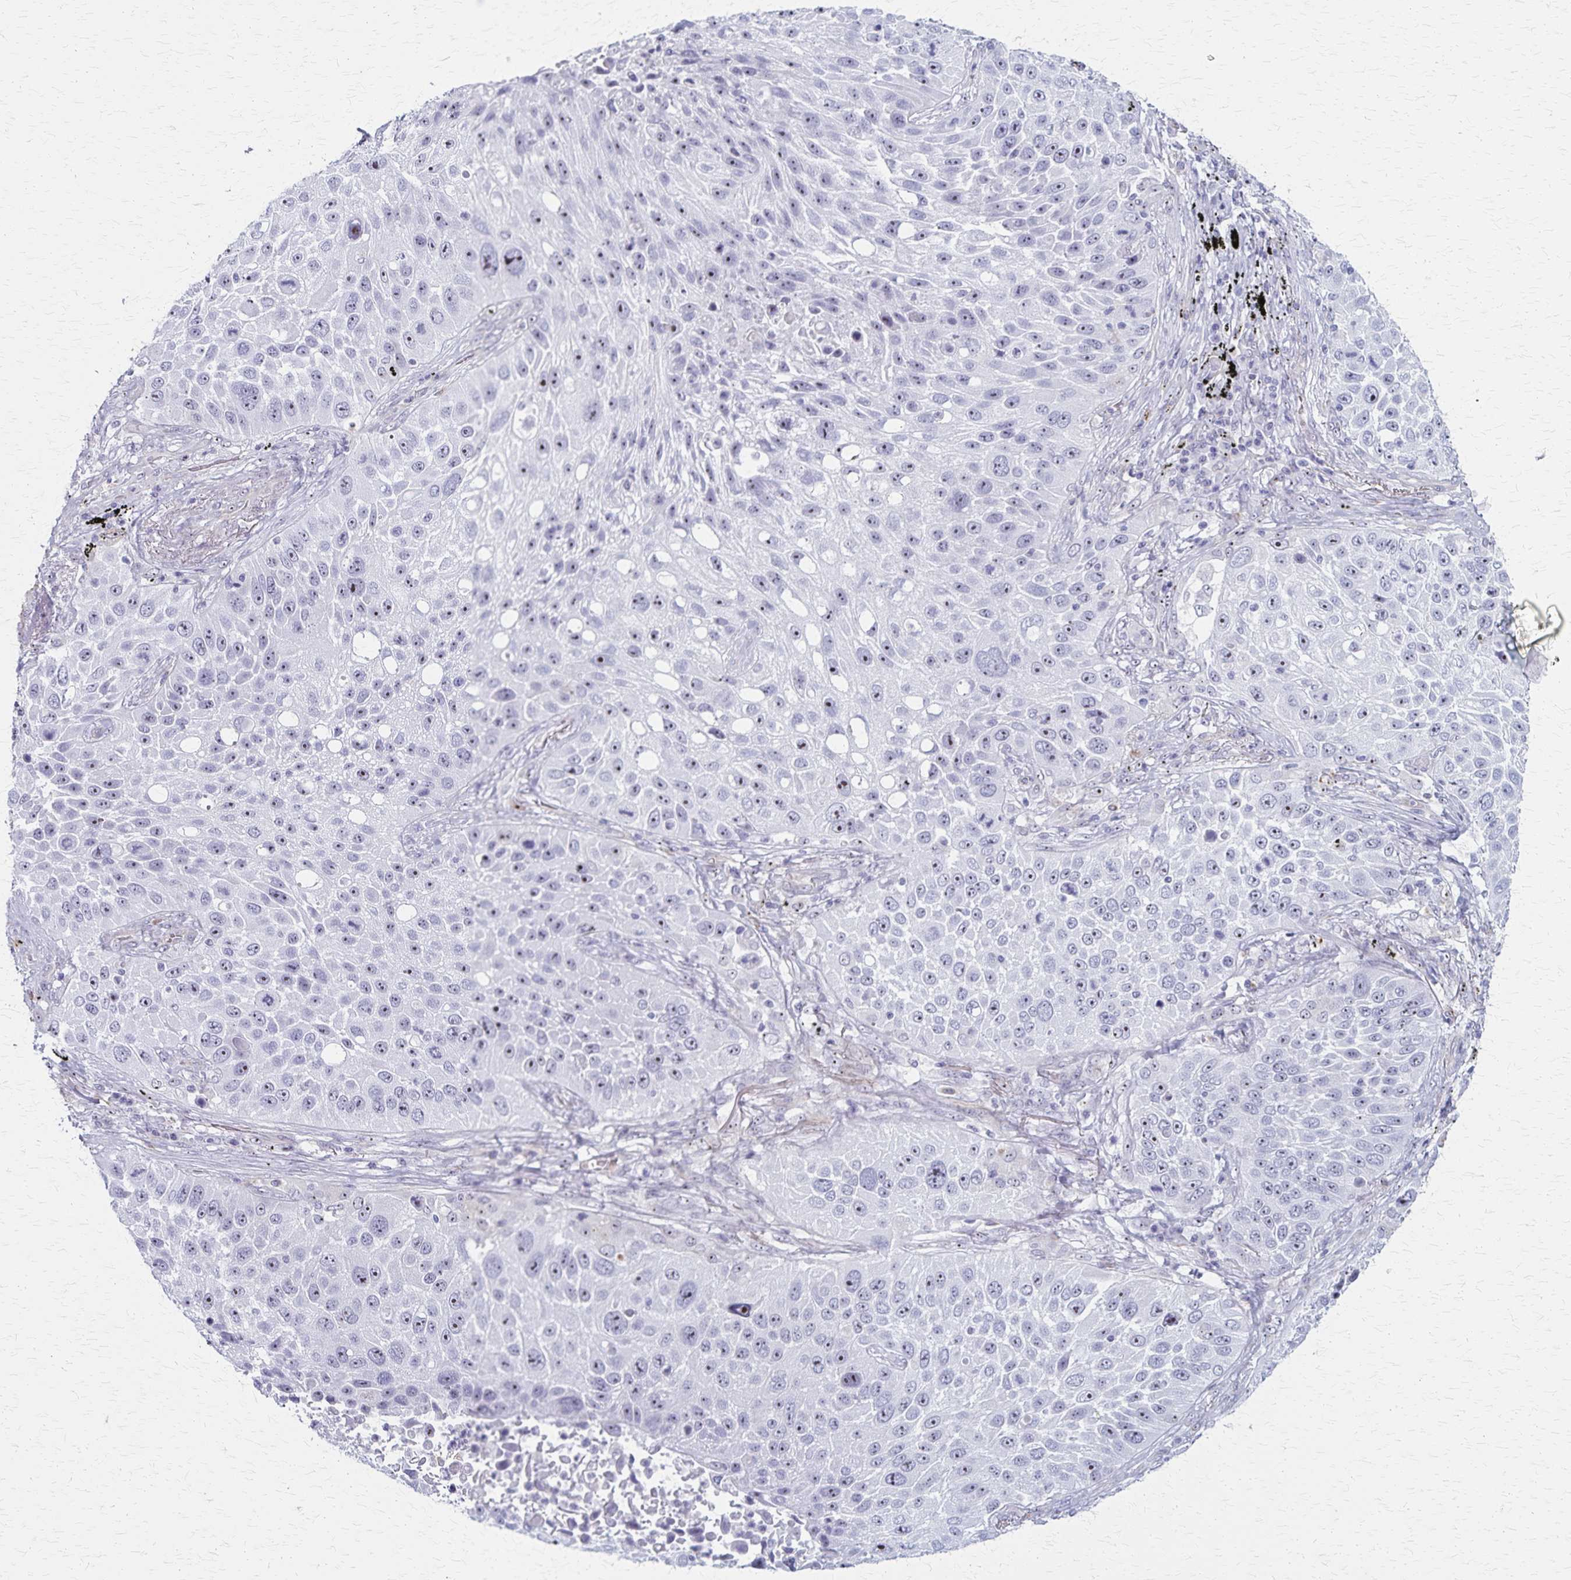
{"staining": {"intensity": "moderate", "quantity": ">75%", "location": "nuclear"}, "tissue": "lung cancer", "cell_type": "Tumor cells", "image_type": "cancer", "snomed": [{"axis": "morphology", "description": "Normal morphology"}, {"axis": "morphology", "description": "Squamous cell carcinoma, NOS"}, {"axis": "topography", "description": "Lymph node"}, {"axis": "topography", "description": "Lung"}], "caption": "Protein expression analysis of human lung cancer reveals moderate nuclear positivity in approximately >75% of tumor cells.", "gene": "DLK2", "patient": {"sex": "male", "age": 67}}